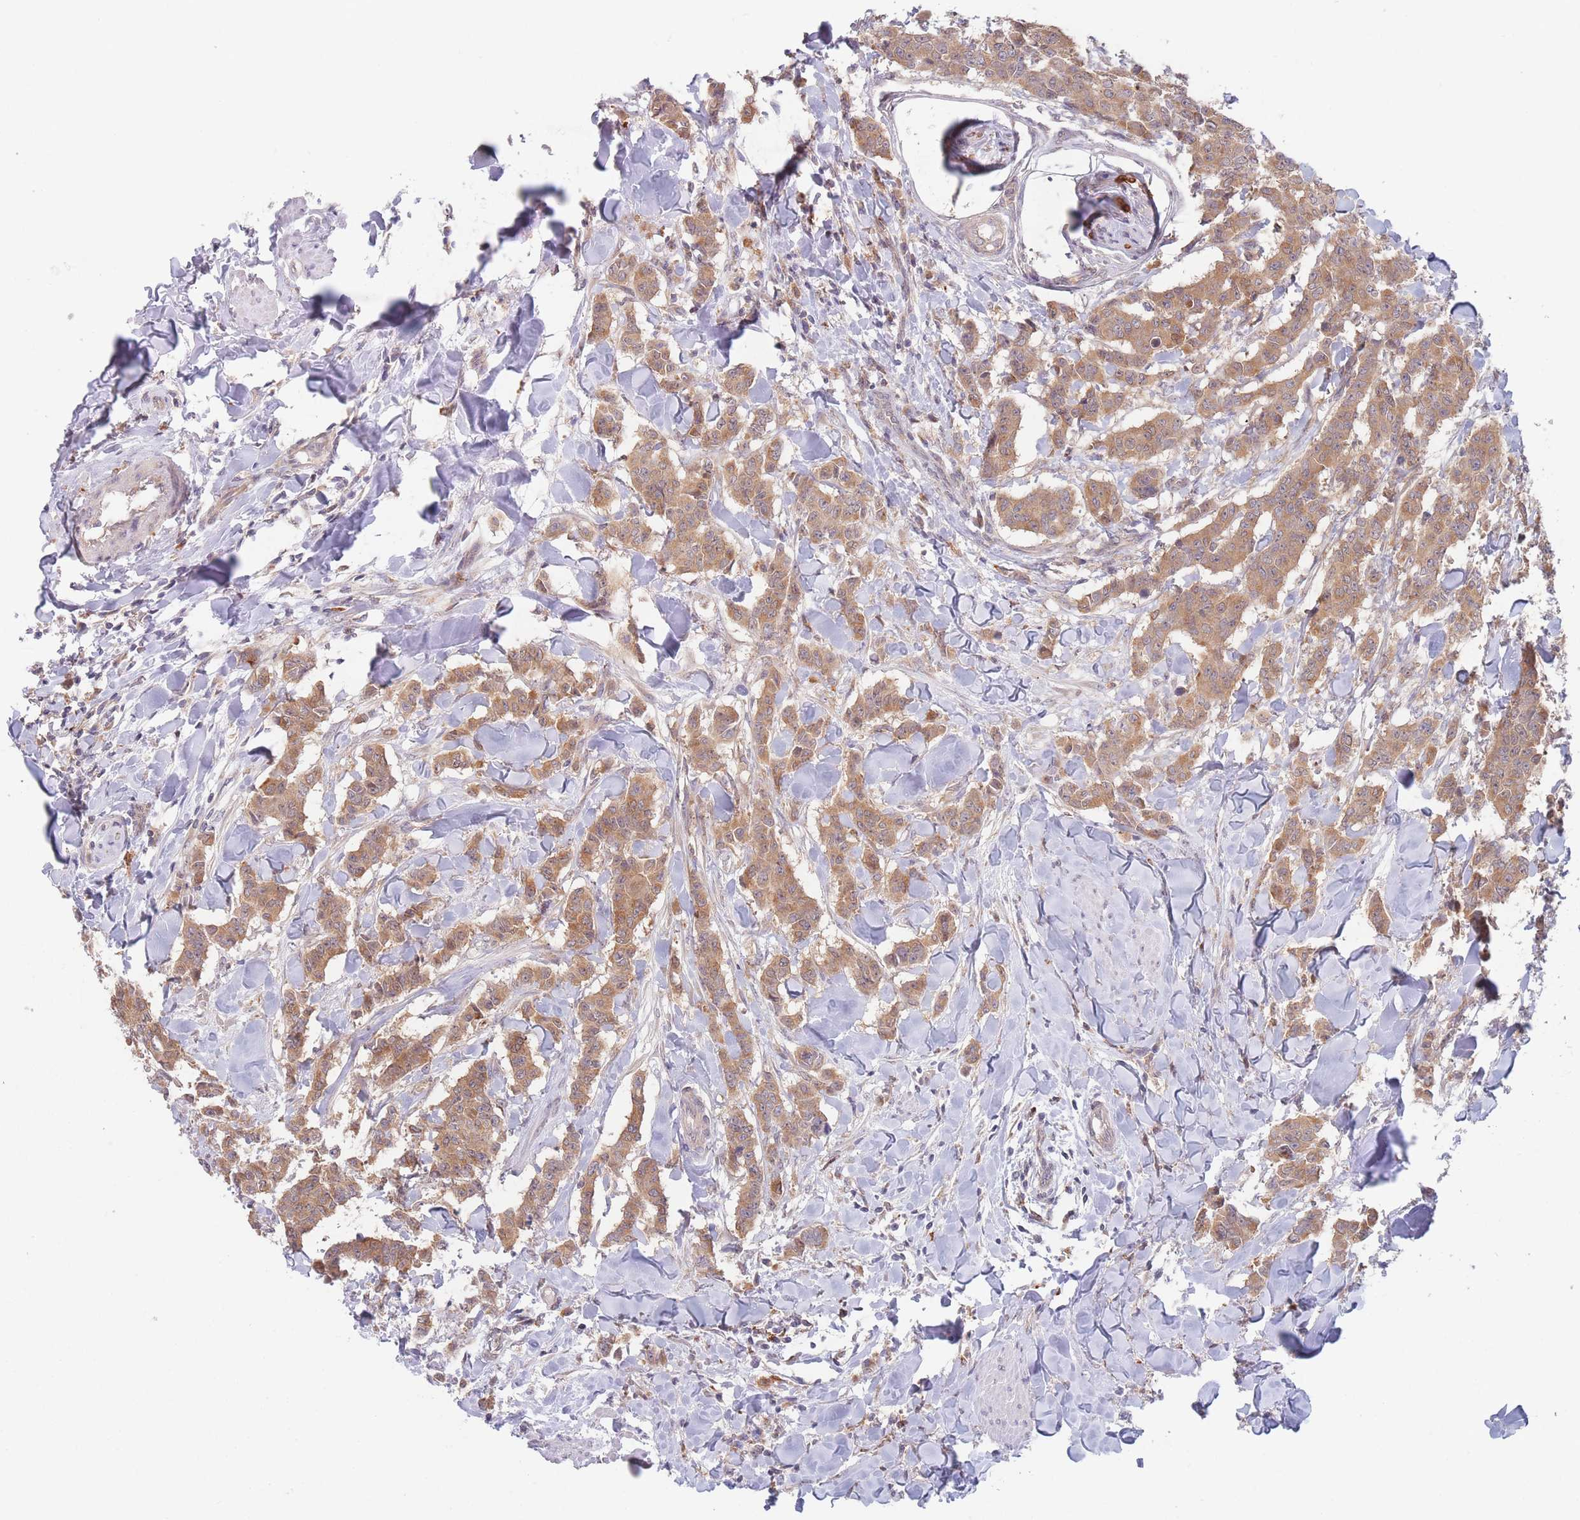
{"staining": {"intensity": "moderate", "quantity": ">75%", "location": "cytoplasmic/membranous"}, "tissue": "breast cancer", "cell_type": "Tumor cells", "image_type": "cancer", "snomed": [{"axis": "morphology", "description": "Duct carcinoma"}, {"axis": "topography", "description": "Breast"}], "caption": "There is medium levels of moderate cytoplasmic/membranous positivity in tumor cells of breast invasive ductal carcinoma, as demonstrated by immunohistochemical staining (brown color).", "gene": "PPM1A", "patient": {"sex": "female", "age": 40}}